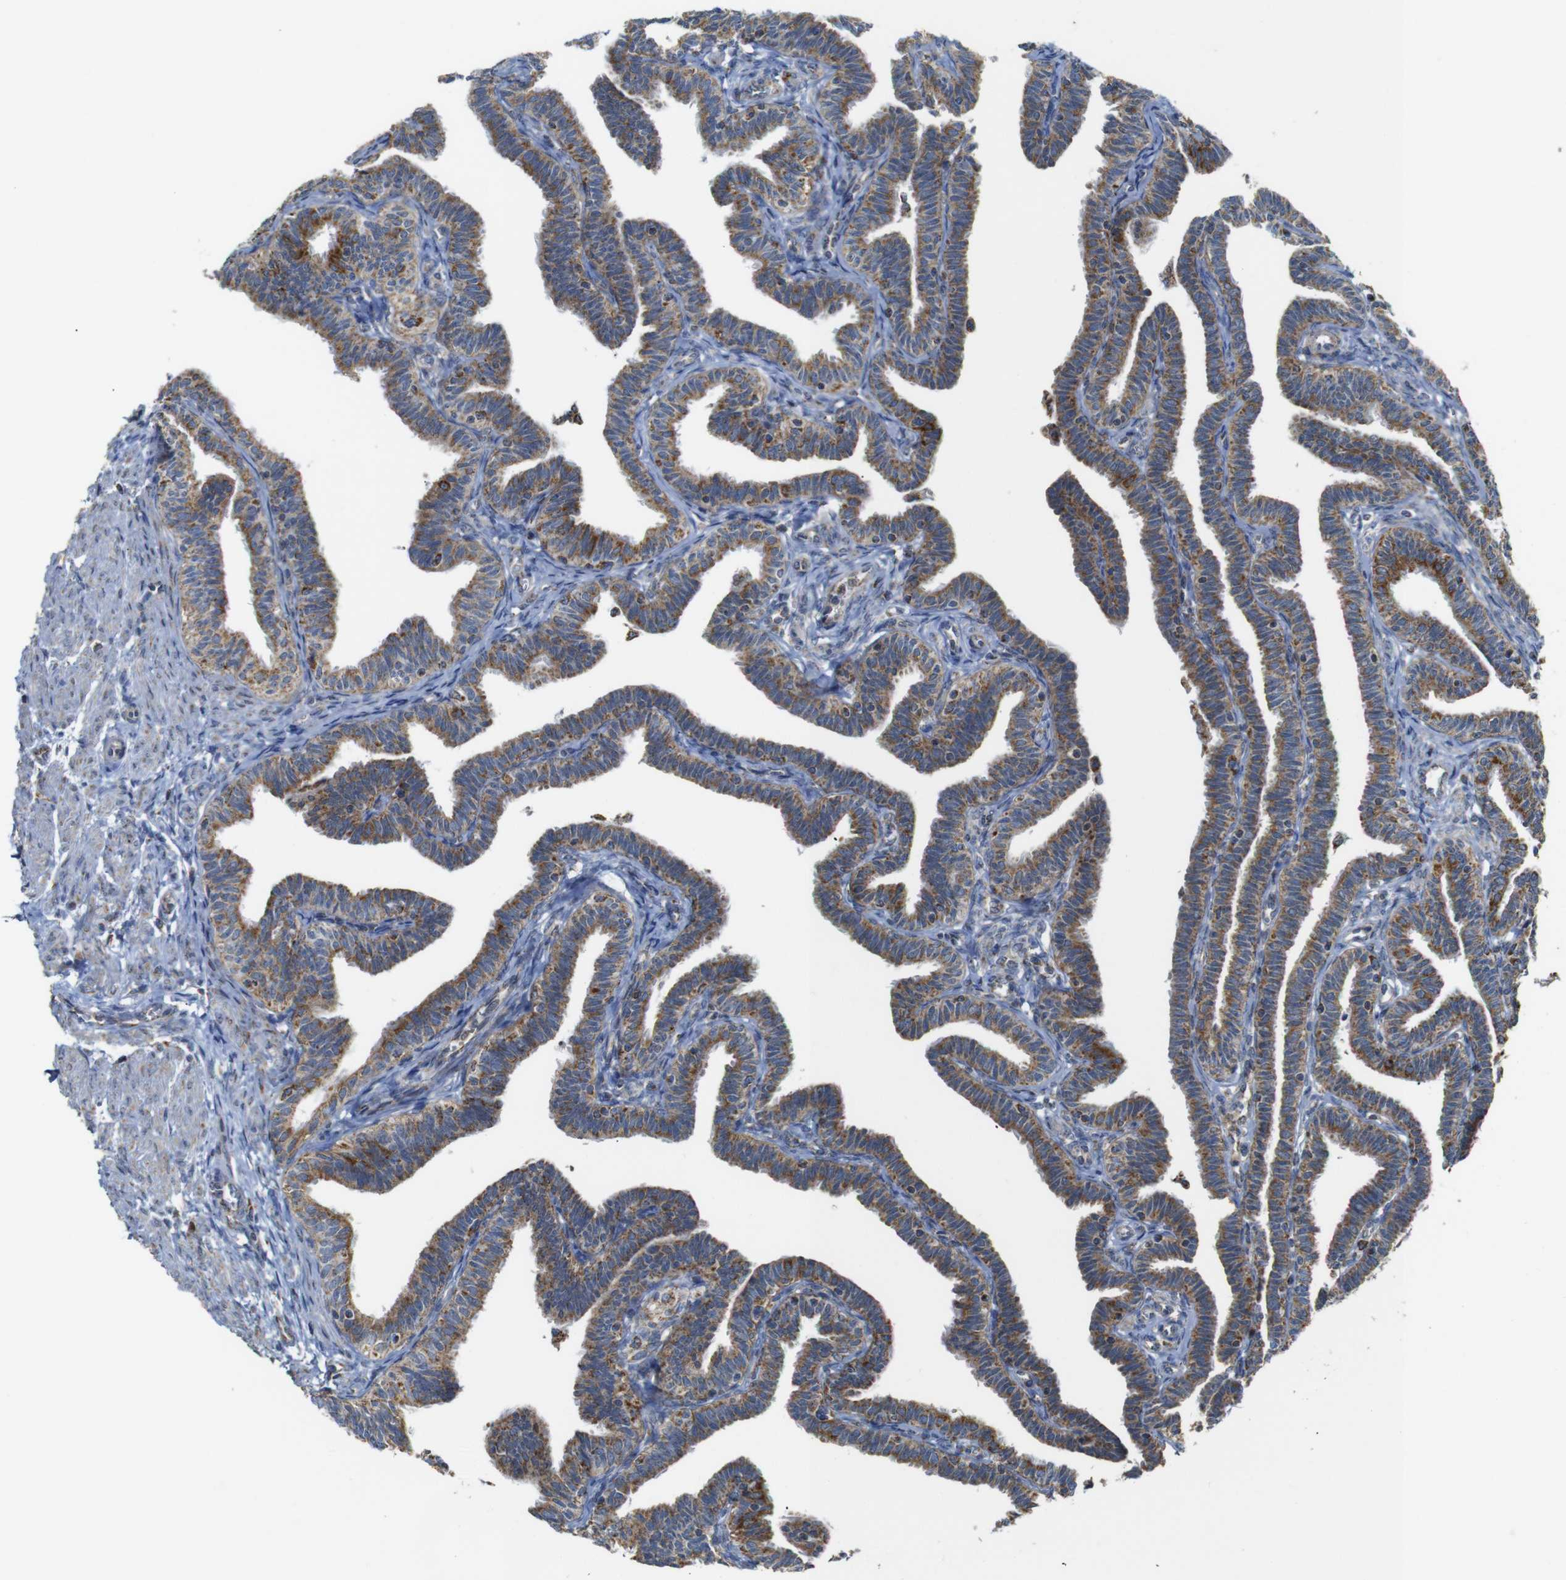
{"staining": {"intensity": "moderate", "quantity": ">75%", "location": "cytoplasmic/membranous"}, "tissue": "fallopian tube", "cell_type": "Glandular cells", "image_type": "normal", "snomed": [{"axis": "morphology", "description": "Normal tissue, NOS"}, {"axis": "topography", "description": "Fallopian tube"}, {"axis": "topography", "description": "Ovary"}], "caption": "This is an image of immunohistochemistry (IHC) staining of benign fallopian tube, which shows moderate staining in the cytoplasmic/membranous of glandular cells.", "gene": "NR3C2", "patient": {"sex": "female", "age": 23}}